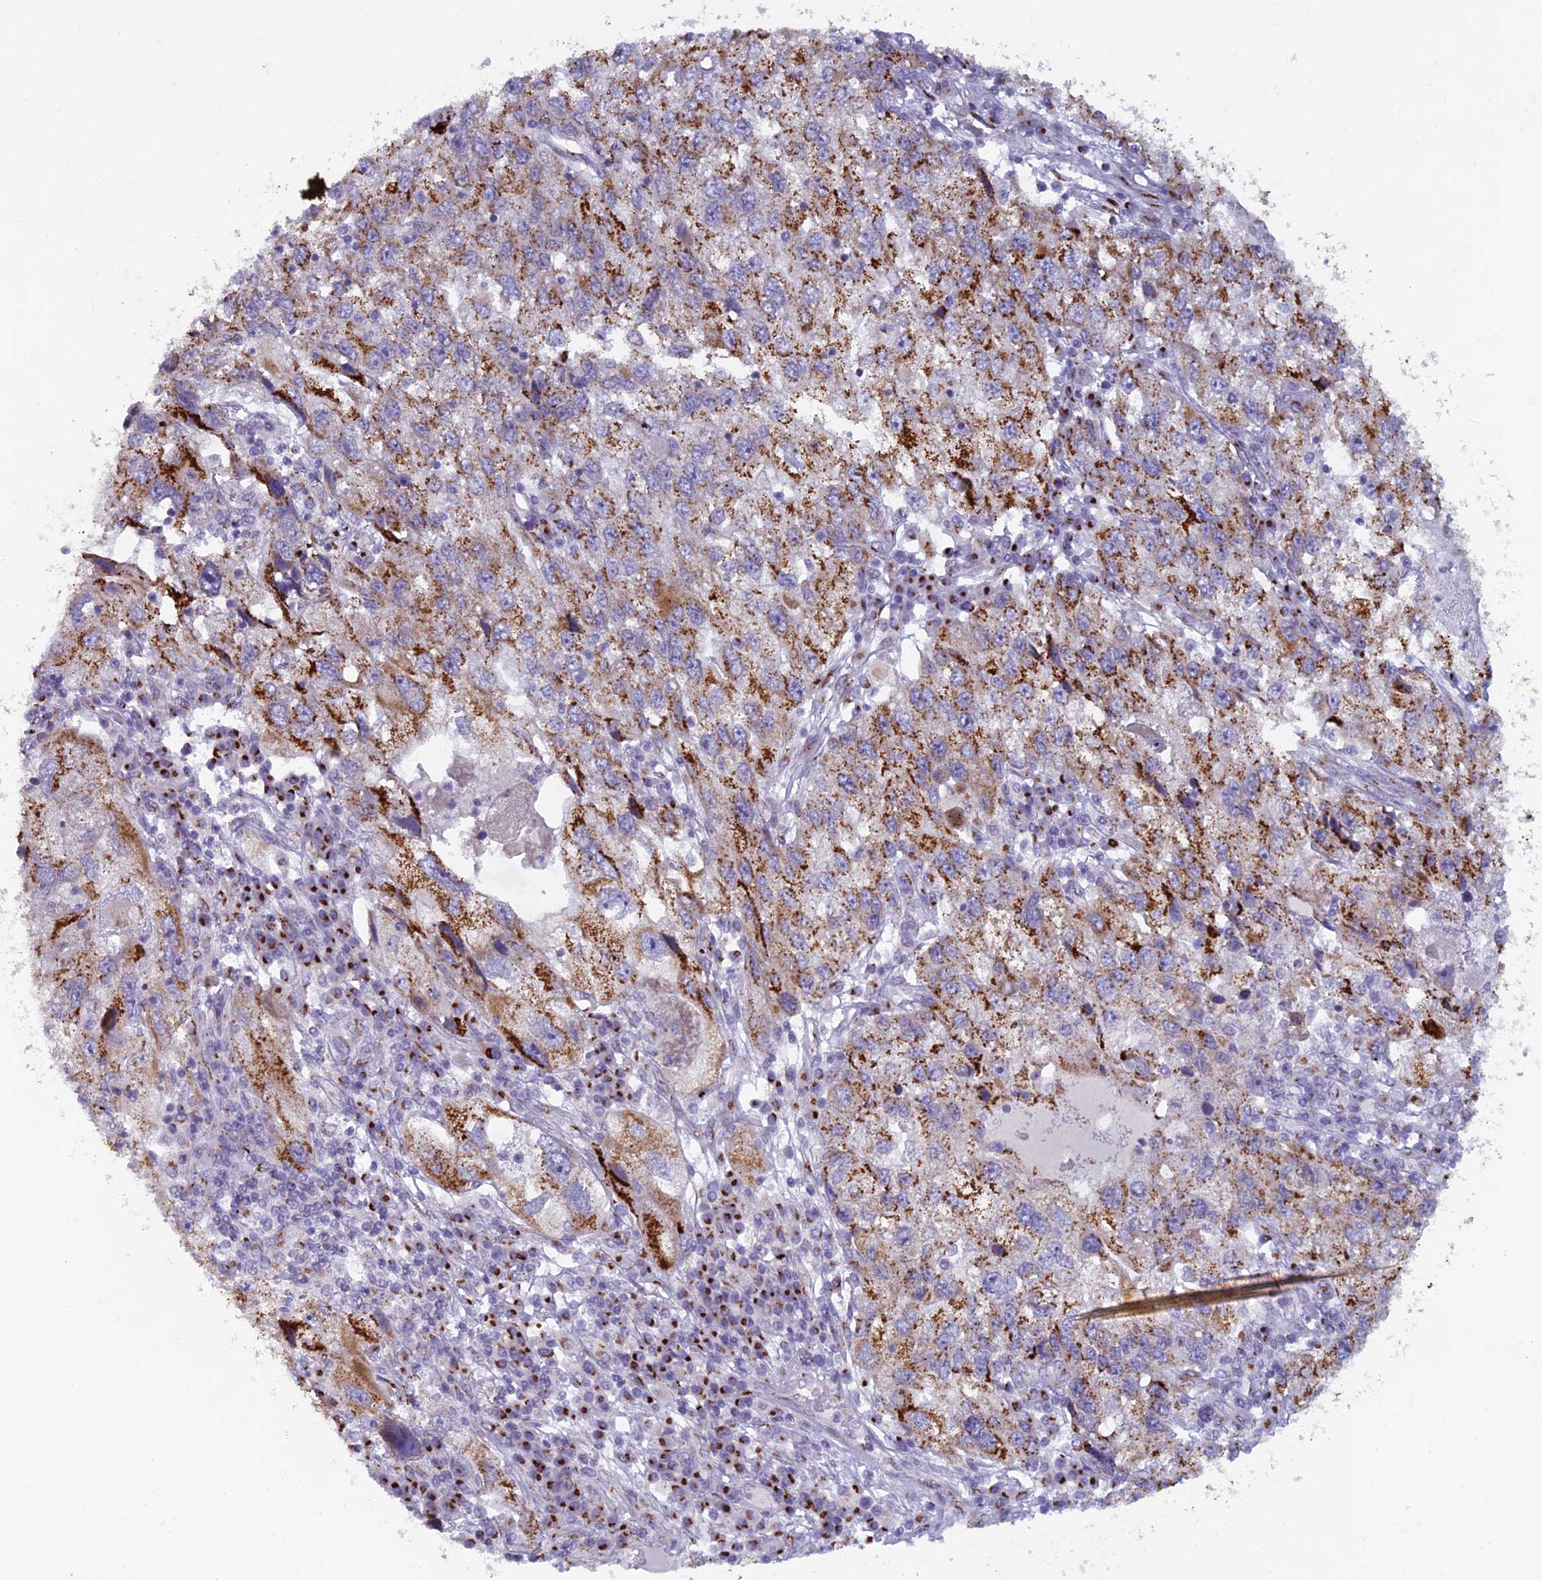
{"staining": {"intensity": "strong", "quantity": "25%-75%", "location": "cytoplasmic/membranous"}, "tissue": "endometrial cancer", "cell_type": "Tumor cells", "image_type": "cancer", "snomed": [{"axis": "morphology", "description": "Adenocarcinoma, NOS"}, {"axis": "topography", "description": "Endometrium"}], "caption": "About 25%-75% of tumor cells in human adenocarcinoma (endometrial) exhibit strong cytoplasmic/membranous protein expression as visualized by brown immunohistochemical staining.", "gene": "FAM3C", "patient": {"sex": "female", "age": 49}}